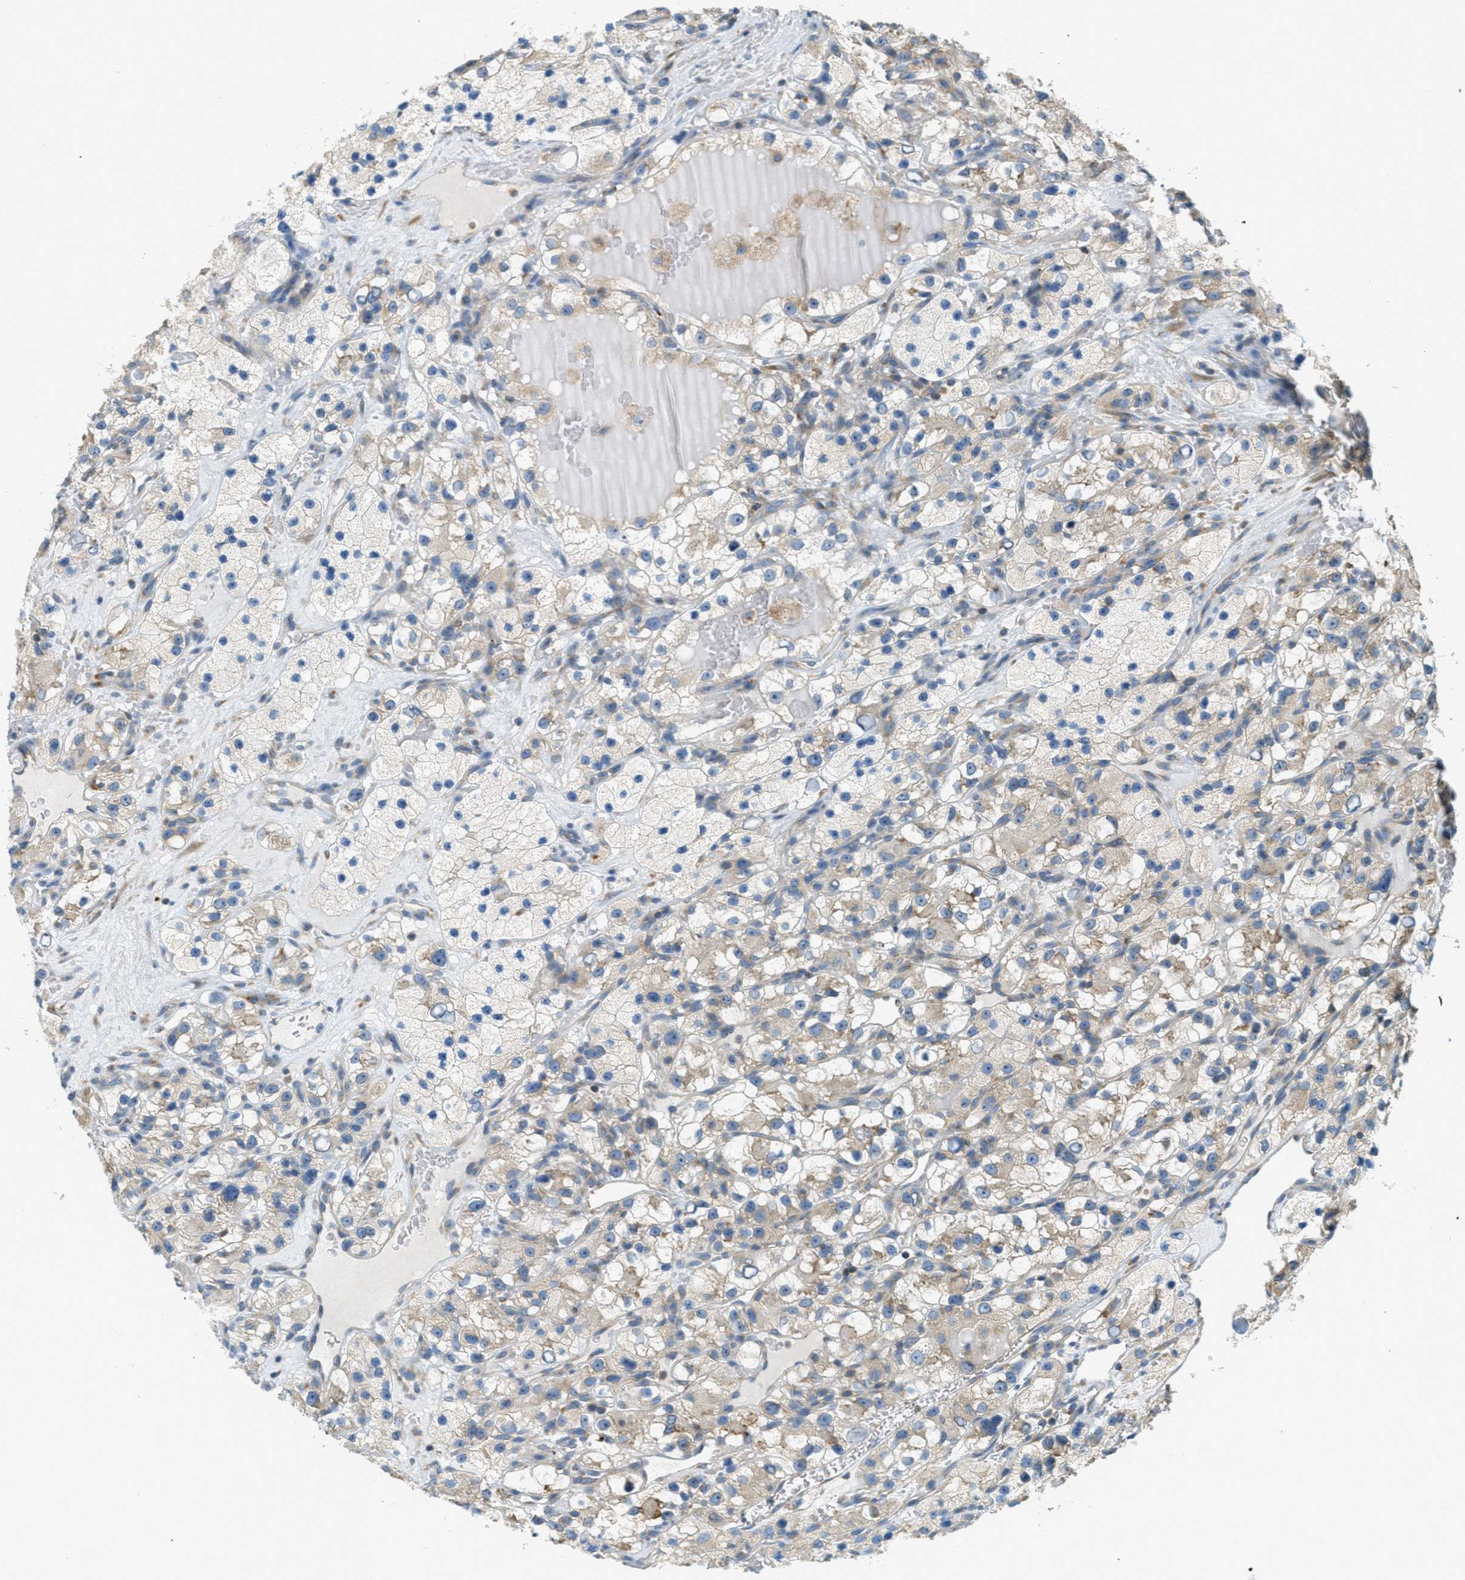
{"staining": {"intensity": "moderate", "quantity": "25%-75%", "location": "cytoplasmic/membranous"}, "tissue": "renal cancer", "cell_type": "Tumor cells", "image_type": "cancer", "snomed": [{"axis": "morphology", "description": "Adenocarcinoma, NOS"}, {"axis": "topography", "description": "Kidney"}], "caption": "This photomicrograph exhibits immunohistochemistry staining of adenocarcinoma (renal), with medium moderate cytoplasmic/membranous positivity in about 25%-75% of tumor cells.", "gene": "ABCF1", "patient": {"sex": "female", "age": 57}}